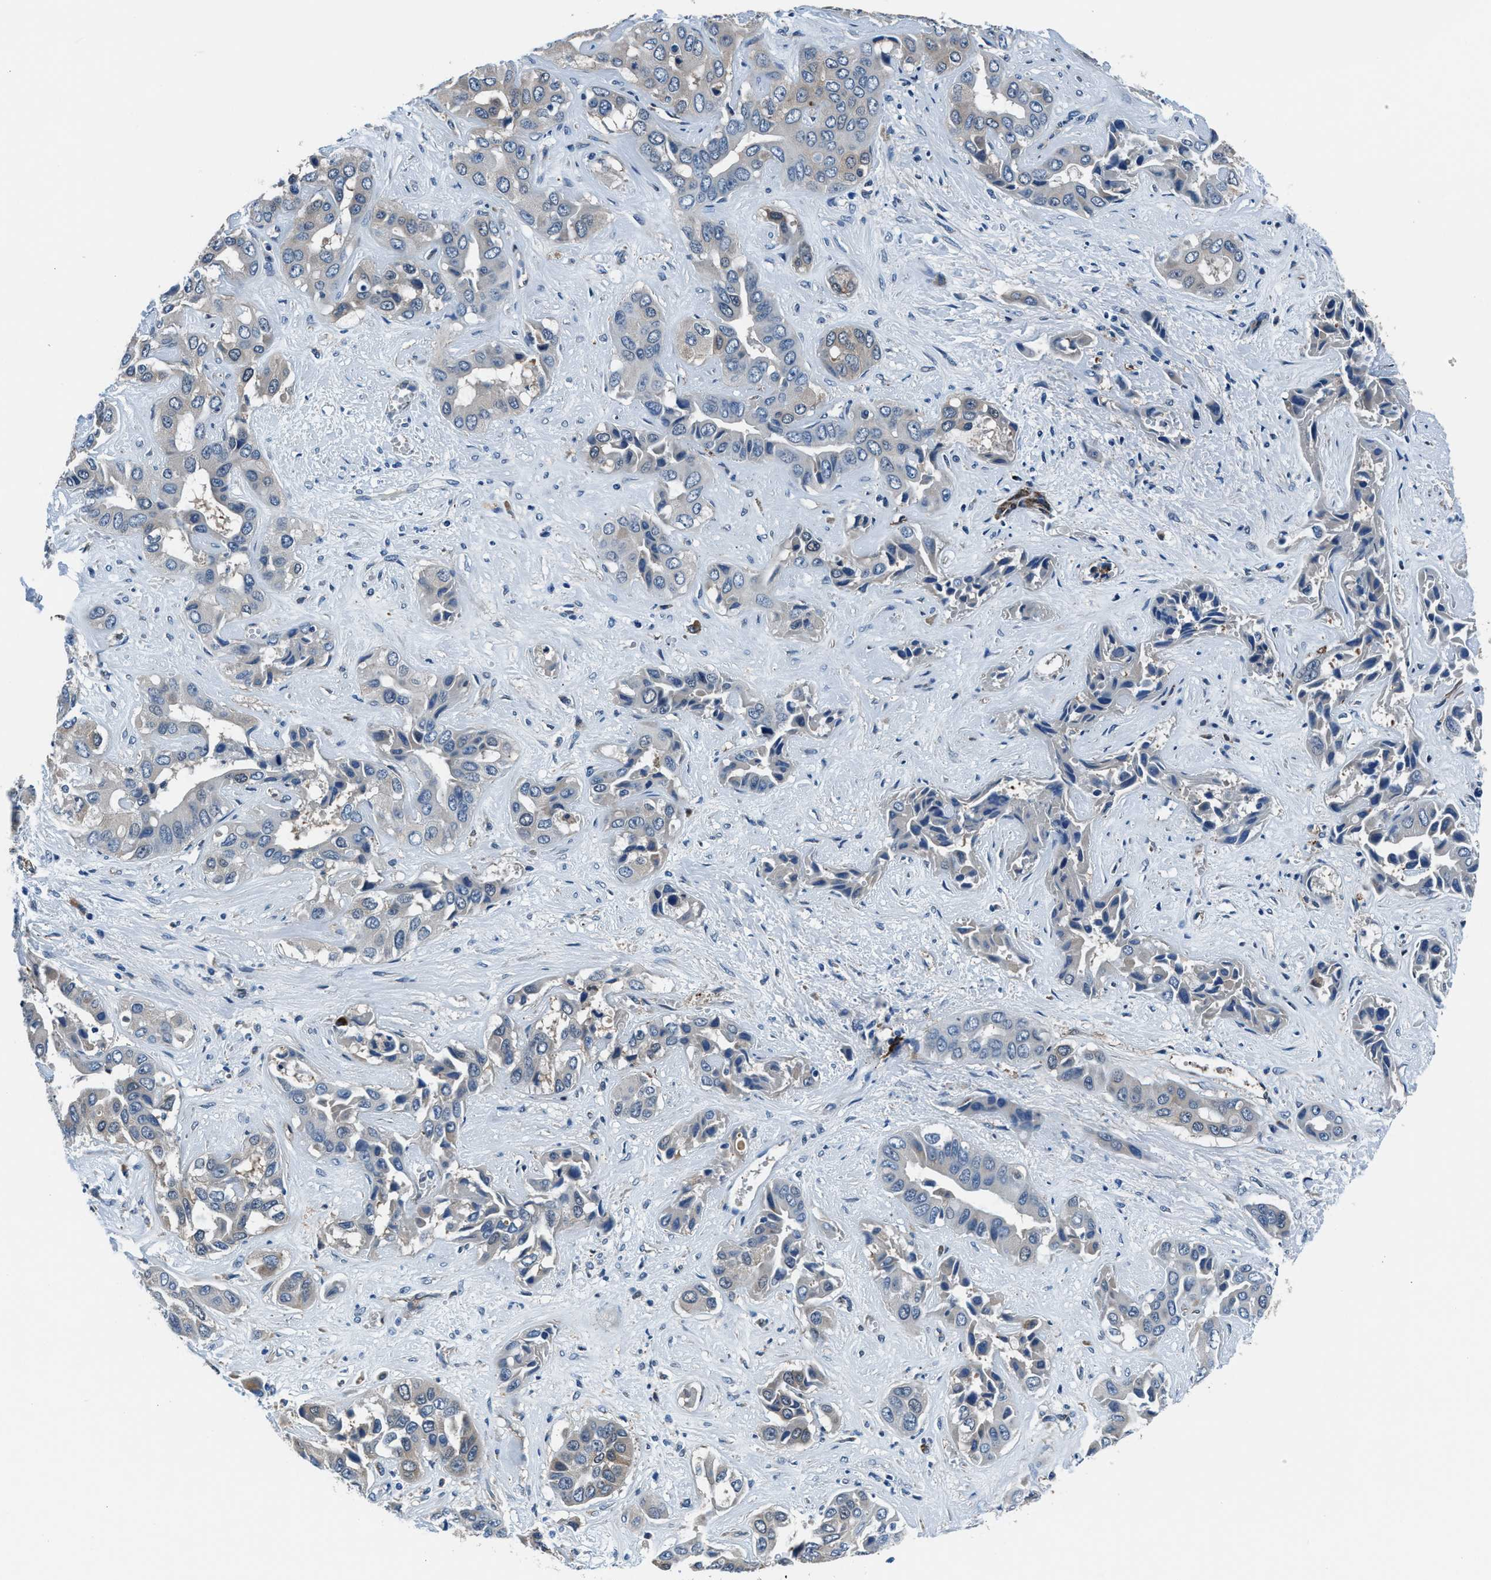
{"staining": {"intensity": "weak", "quantity": "<25%", "location": "cytoplasmic/membranous,nuclear"}, "tissue": "liver cancer", "cell_type": "Tumor cells", "image_type": "cancer", "snomed": [{"axis": "morphology", "description": "Cholangiocarcinoma"}, {"axis": "topography", "description": "Liver"}], "caption": "Tumor cells are negative for protein expression in human liver cancer.", "gene": "PRTFDC1", "patient": {"sex": "female", "age": 52}}